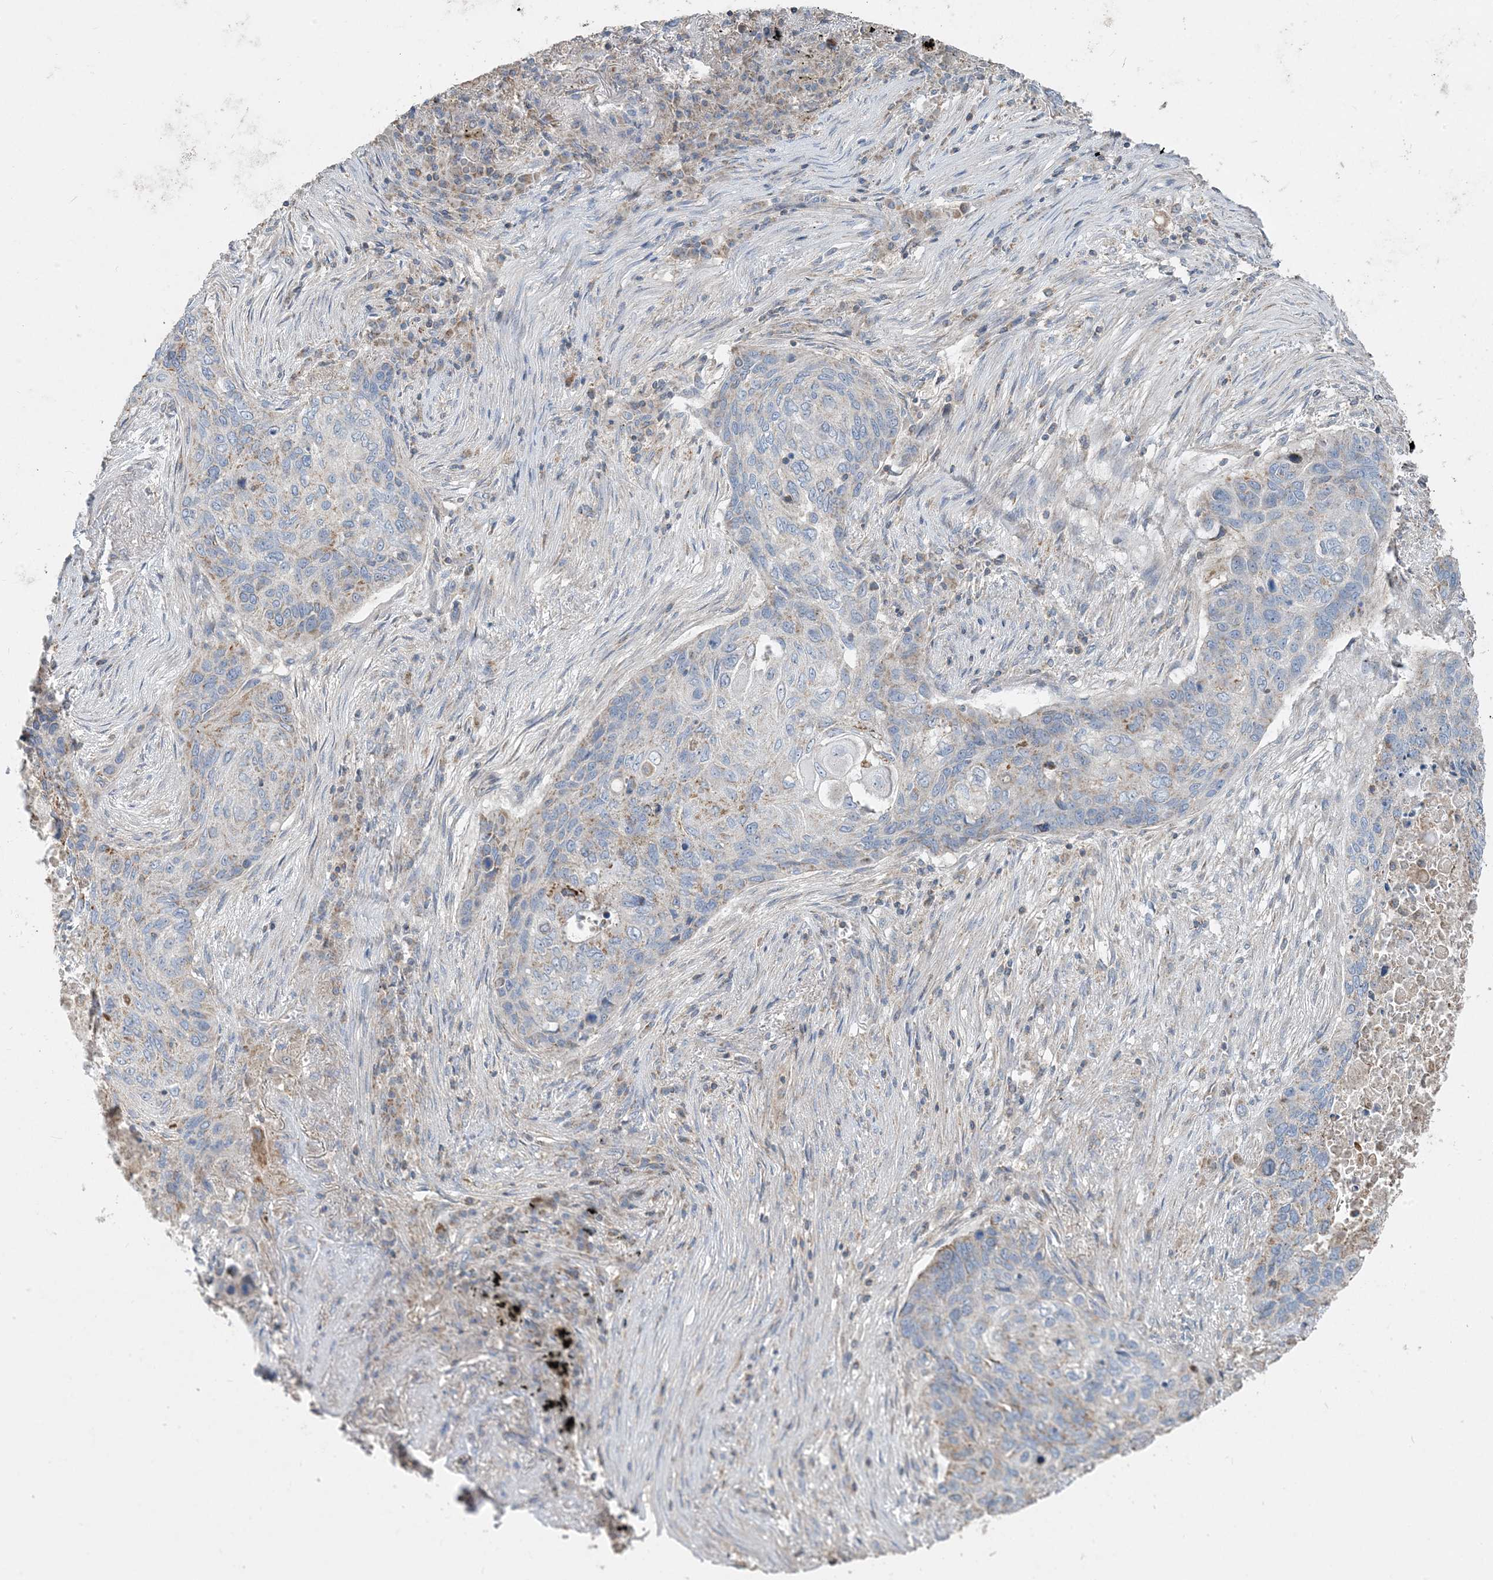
{"staining": {"intensity": "negative", "quantity": "none", "location": "none"}, "tissue": "lung cancer", "cell_type": "Tumor cells", "image_type": "cancer", "snomed": [{"axis": "morphology", "description": "Squamous cell carcinoma, NOS"}, {"axis": "topography", "description": "Lung"}], "caption": "This is an immunohistochemistry photomicrograph of human lung squamous cell carcinoma. There is no expression in tumor cells.", "gene": "ECHDC1", "patient": {"sex": "female", "age": 63}}